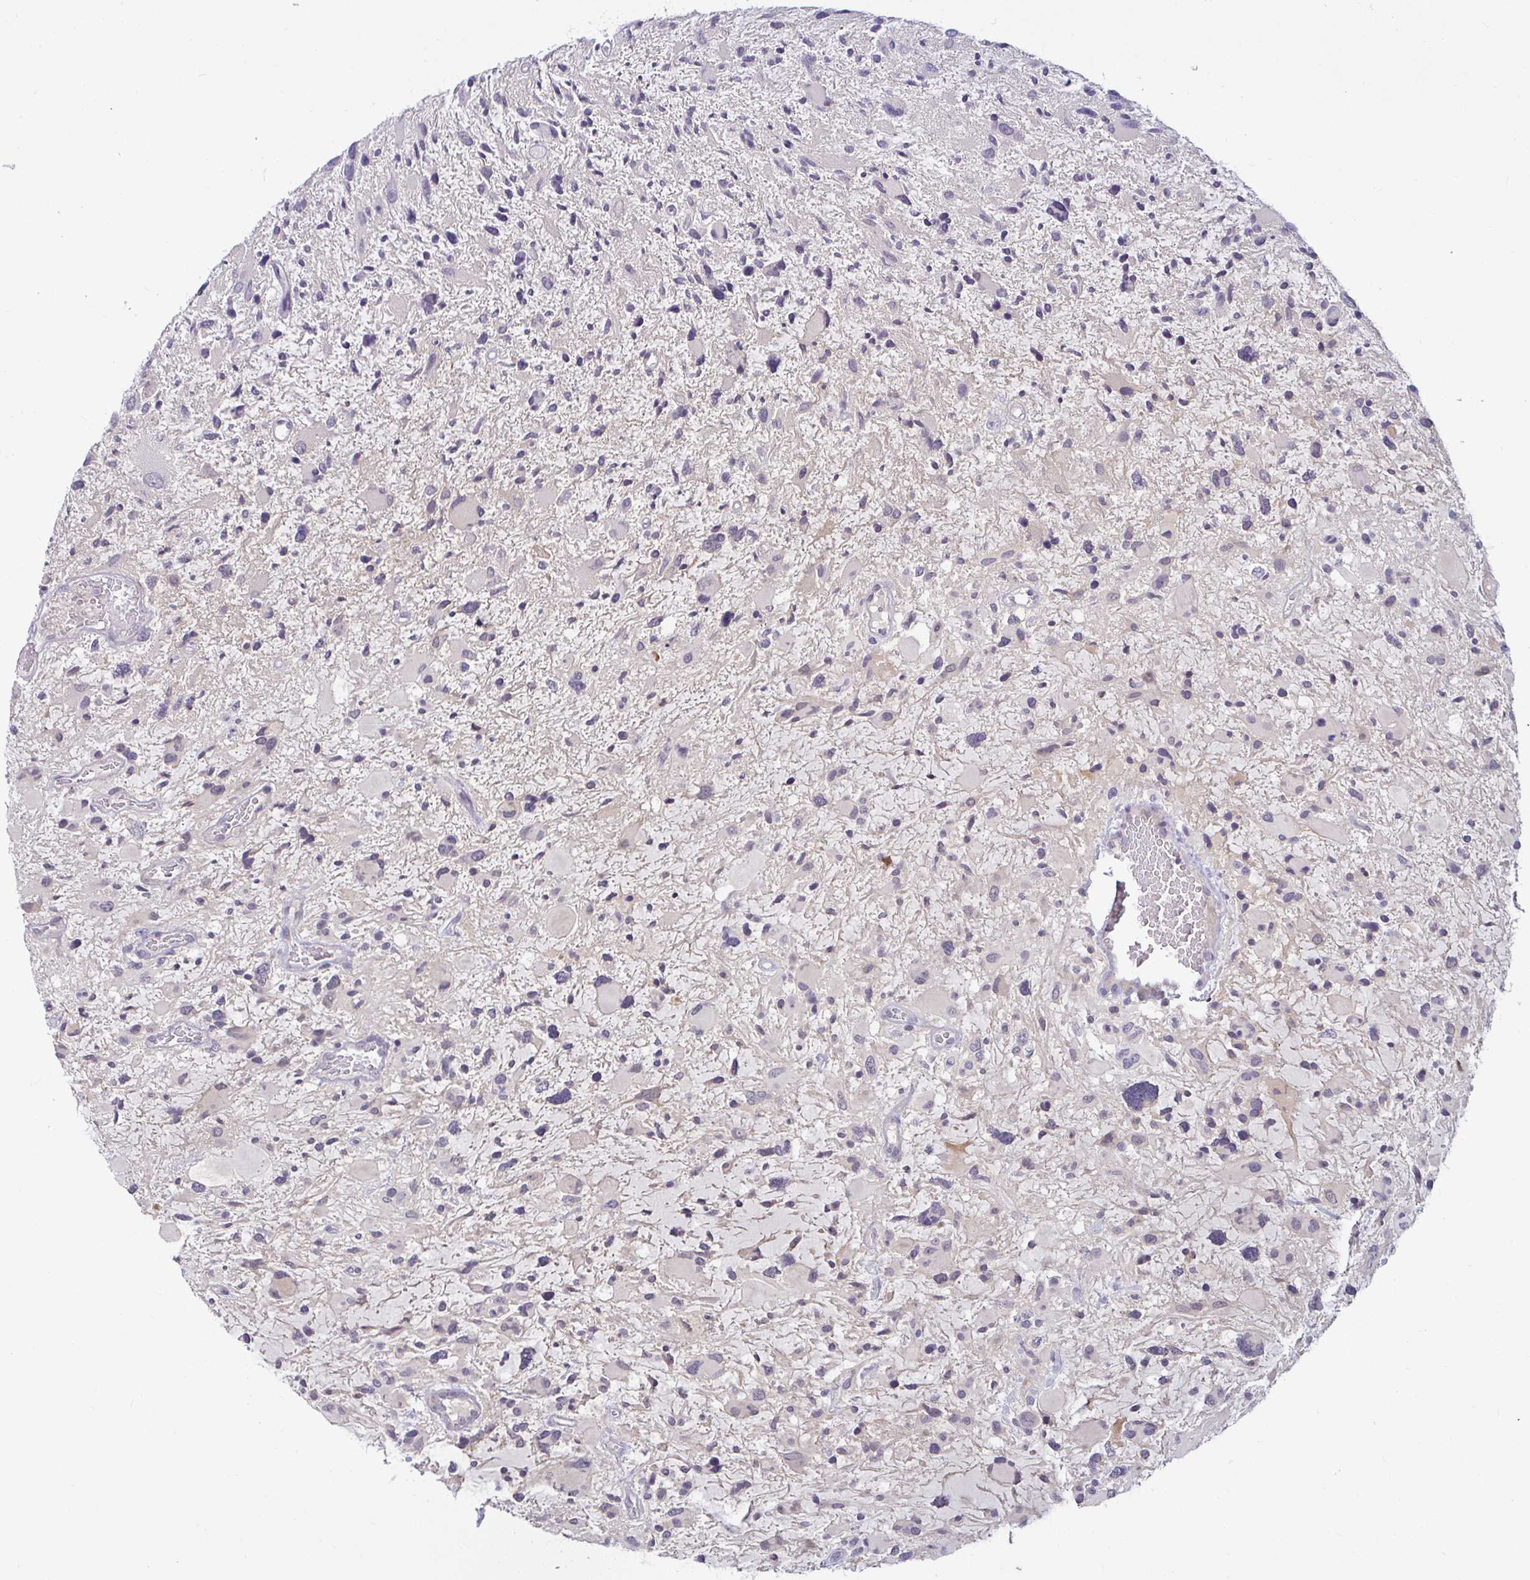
{"staining": {"intensity": "negative", "quantity": "none", "location": "none"}, "tissue": "glioma", "cell_type": "Tumor cells", "image_type": "cancer", "snomed": [{"axis": "morphology", "description": "Glioma, malignant, High grade"}, {"axis": "topography", "description": "Brain"}], "caption": "Tumor cells are negative for protein expression in human glioma.", "gene": "GSTM1", "patient": {"sex": "female", "age": 11}}